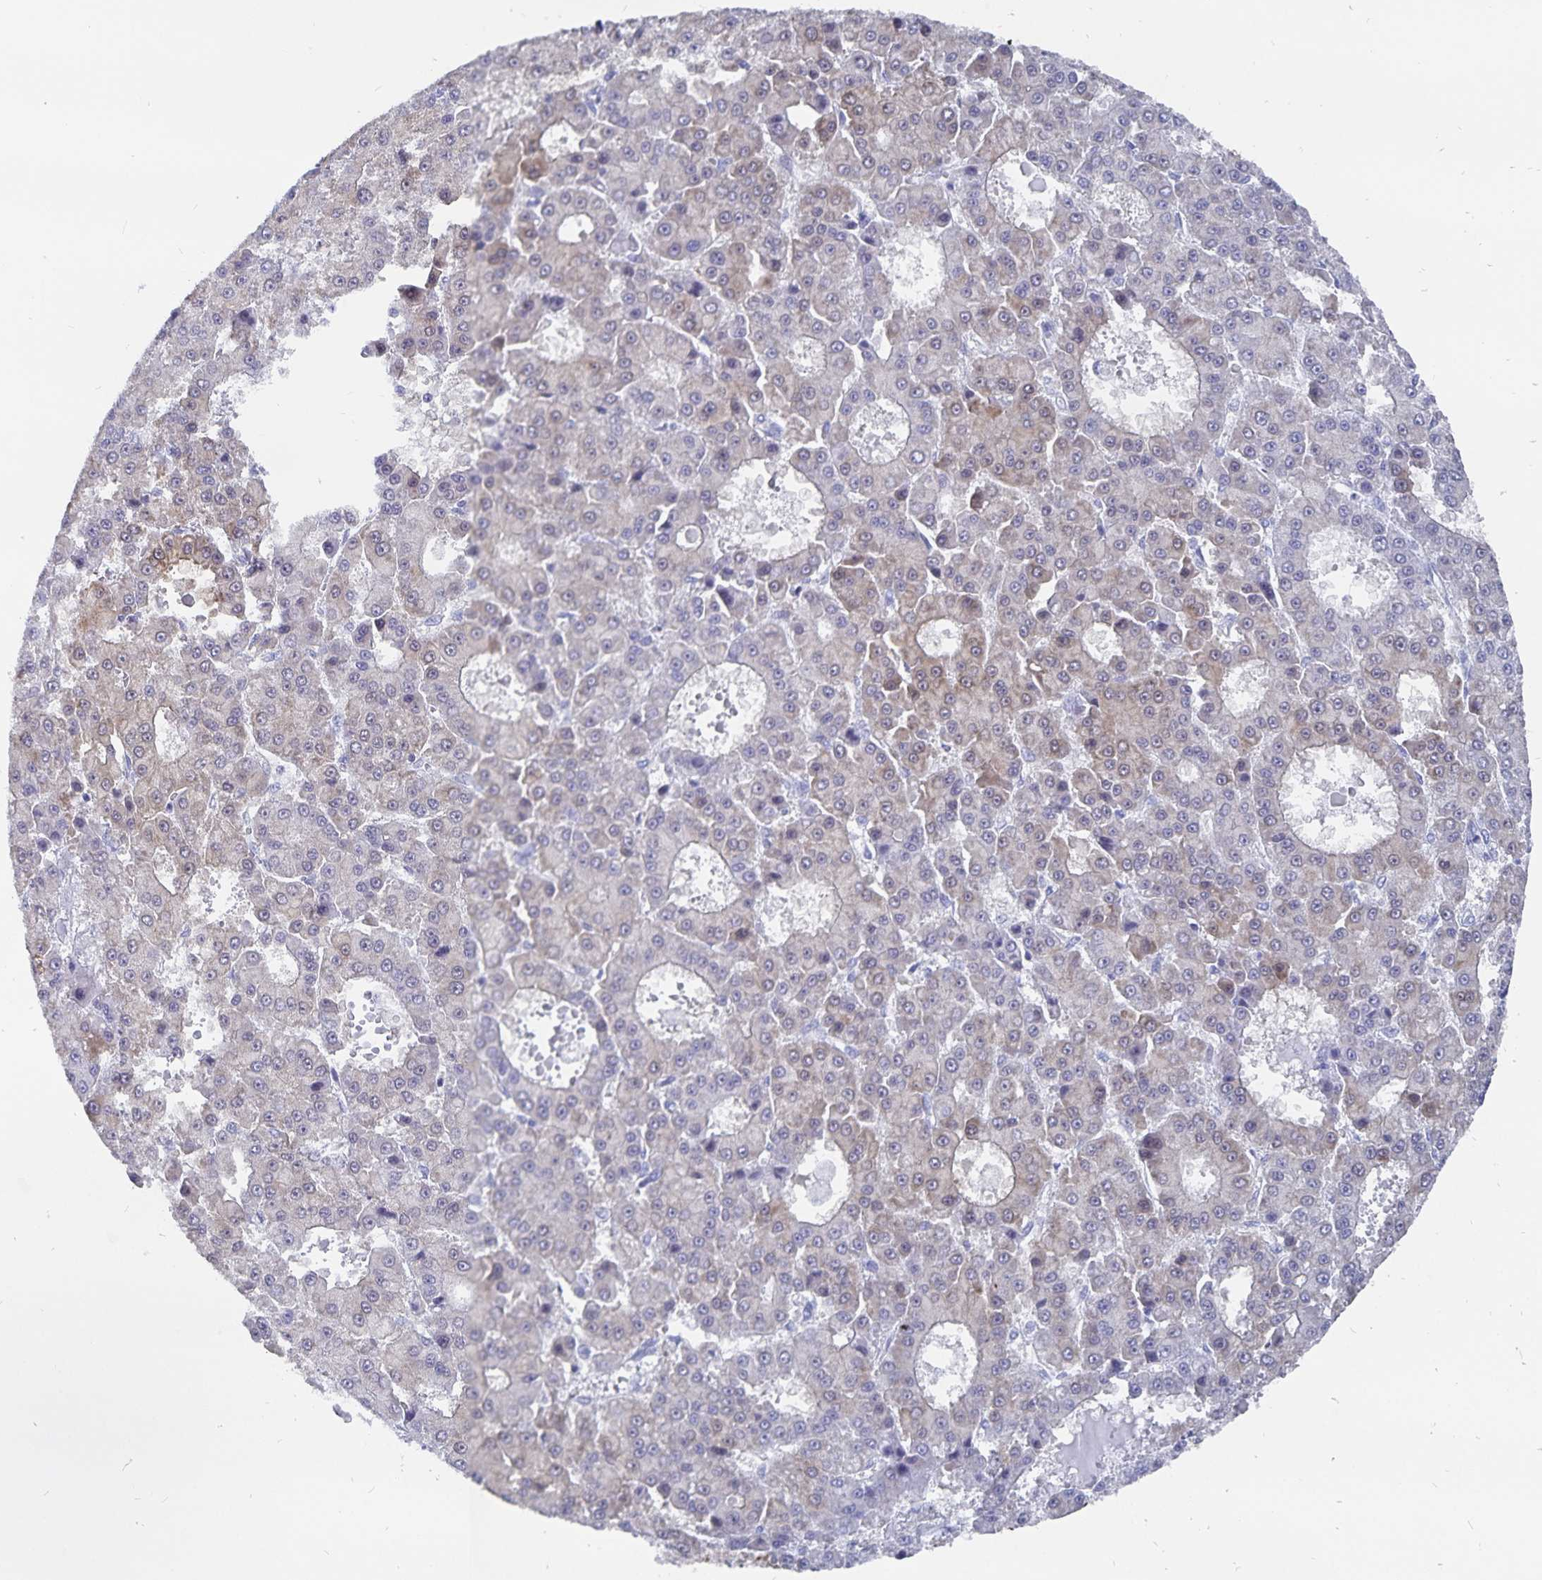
{"staining": {"intensity": "weak", "quantity": "25%-75%", "location": "cytoplasmic/membranous"}, "tissue": "liver cancer", "cell_type": "Tumor cells", "image_type": "cancer", "snomed": [{"axis": "morphology", "description": "Carcinoma, Hepatocellular, NOS"}, {"axis": "topography", "description": "Liver"}], "caption": "Immunohistochemical staining of liver hepatocellular carcinoma exhibits low levels of weak cytoplasmic/membranous protein positivity in approximately 25%-75% of tumor cells.", "gene": "ADH1A", "patient": {"sex": "male", "age": 70}}